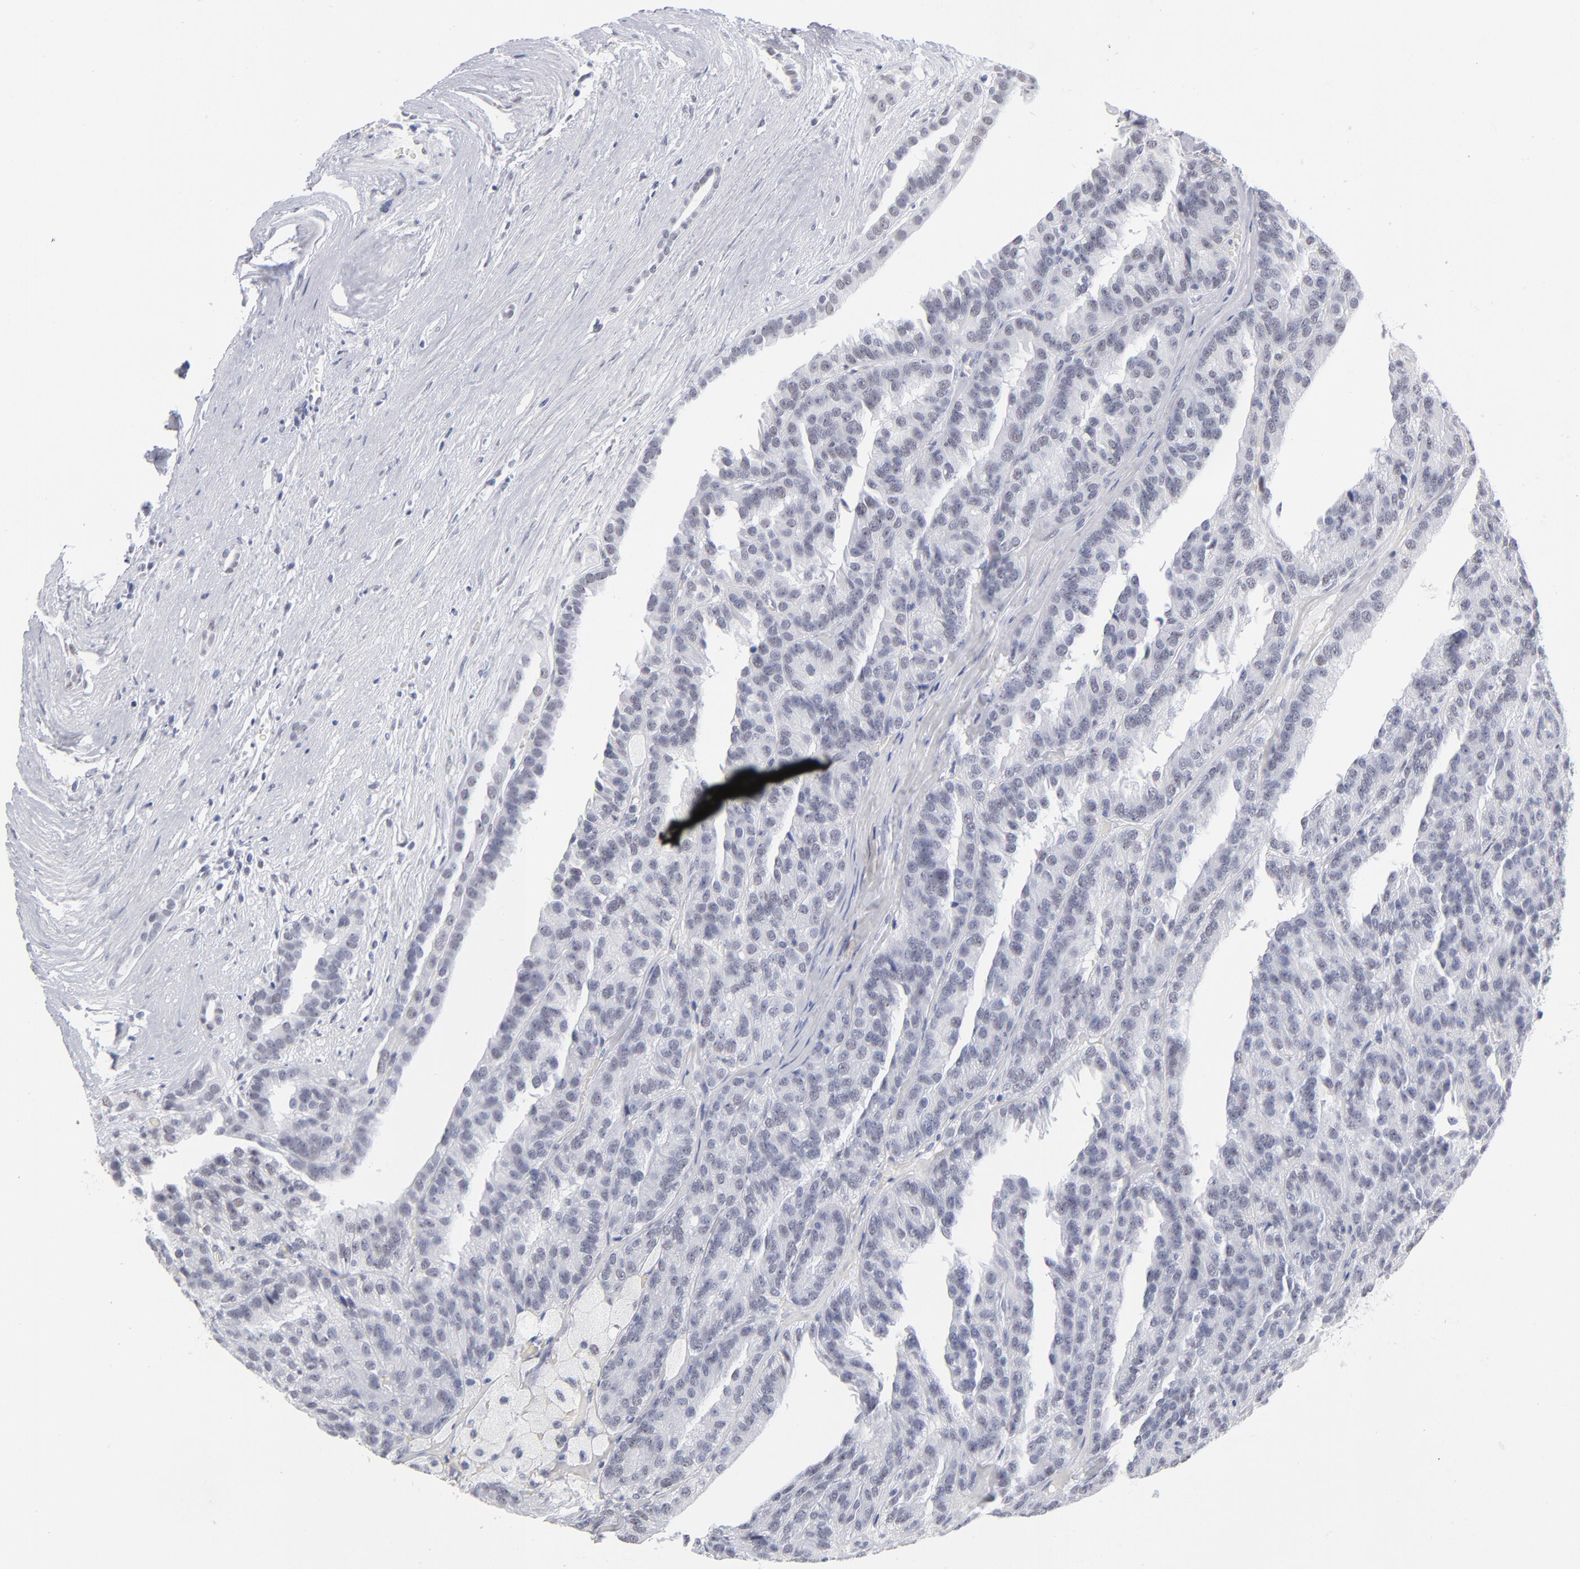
{"staining": {"intensity": "negative", "quantity": "none", "location": "none"}, "tissue": "renal cancer", "cell_type": "Tumor cells", "image_type": "cancer", "snomed": [{"axis": "morphology", "description": "Adenocarcinoma, NOS"}, {"axis": "topography", "description": "Kidney"}], "caption": "Micrograph shows no protein staining in tumor cells of adenocarcinoma (renal) tissue.", "gene": "SNRPB", "patient": {"sex": "male", "age": 46}}